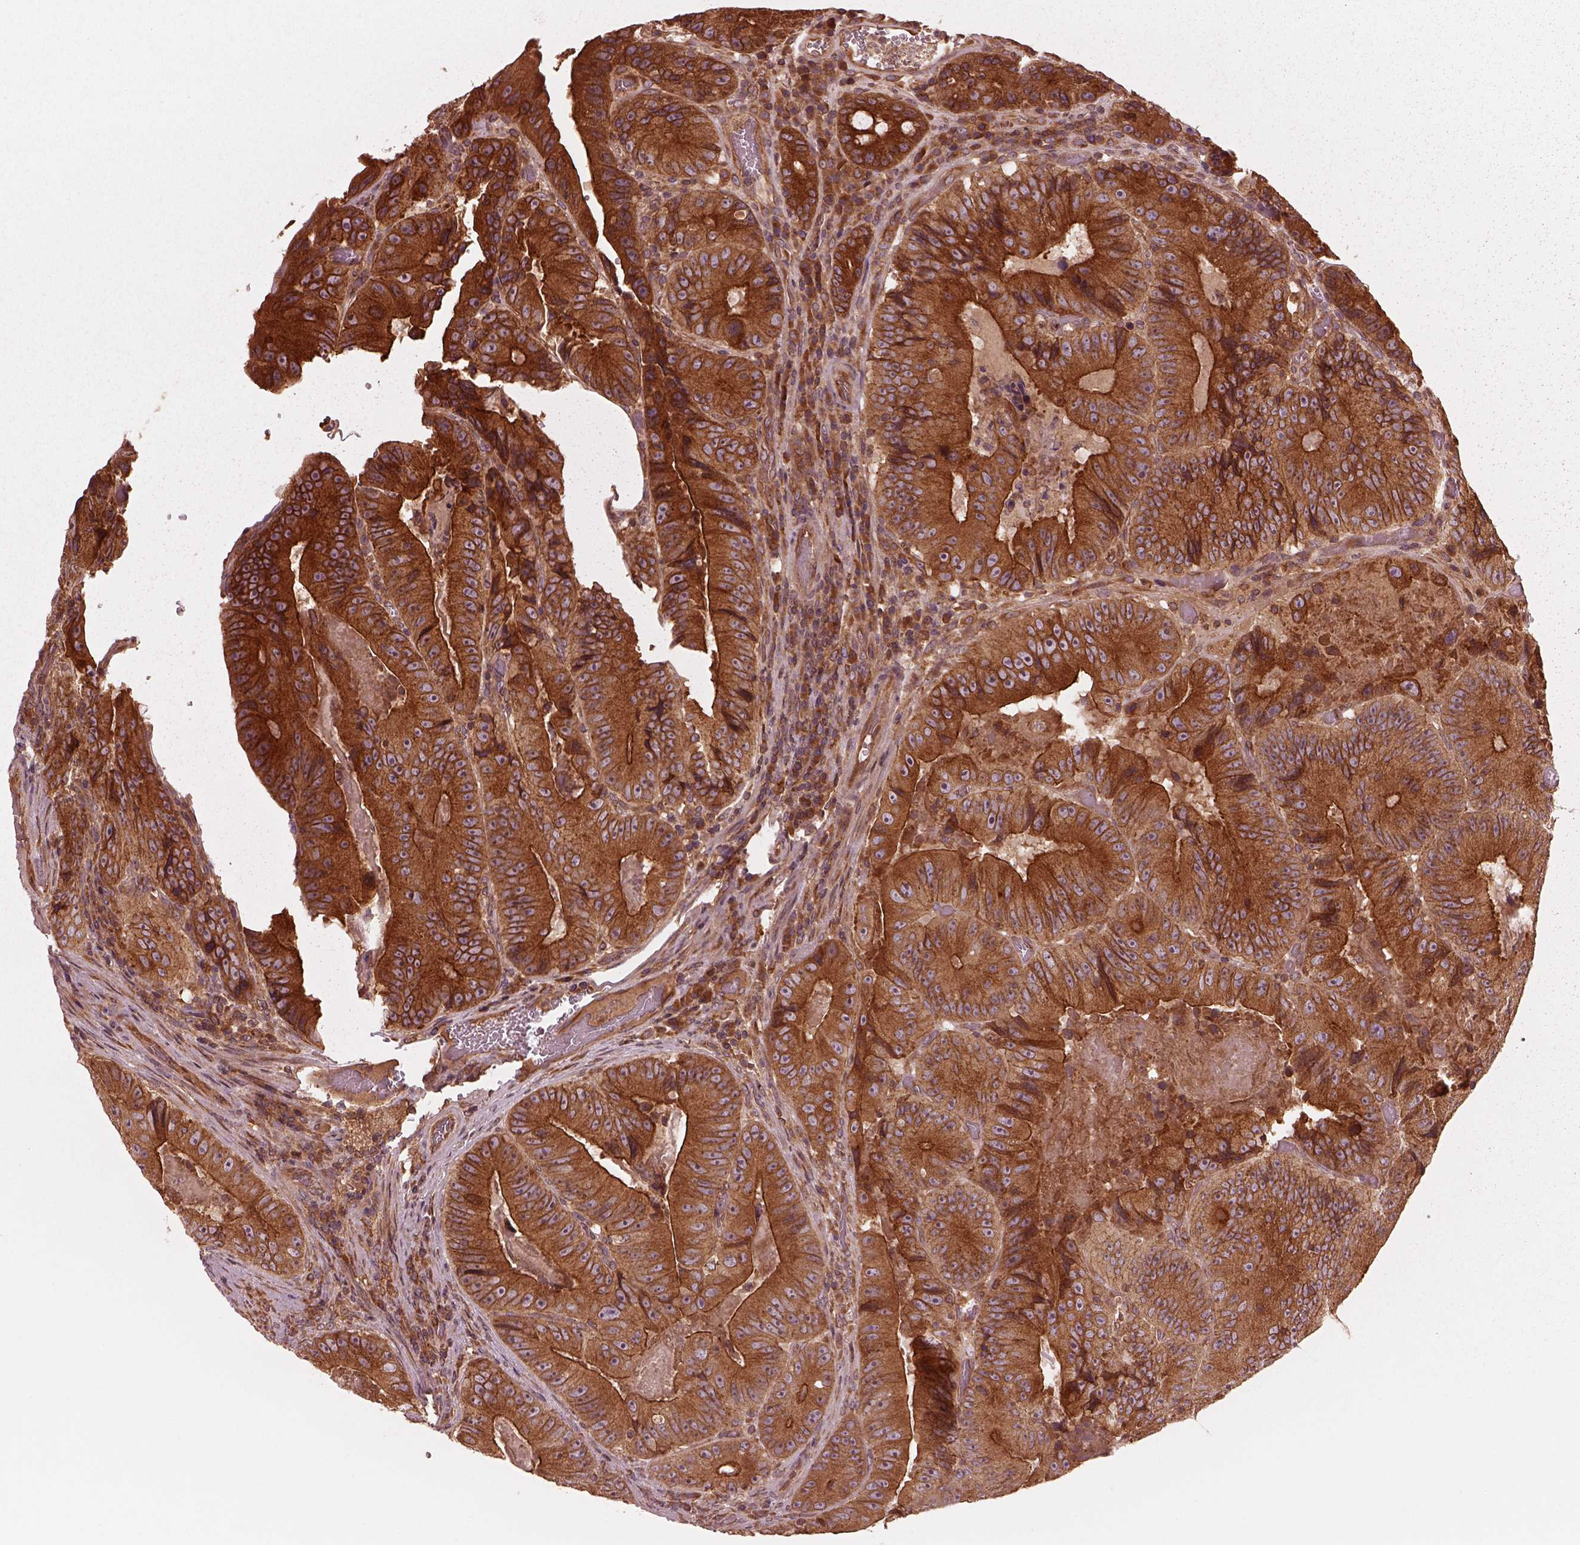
{"staining": {"intensity": "strong", "quantity": ">75%", "location": "cytoplasmic/membranous"}, "tissue": "colorectal cancer", "cell_type": "Tumor cells", "image_type": "cancer", "snomed": [{"axis": "morphology", "description": "Adenocarcinoma, NOS"}, {"axis": "topography", "description": "Colon"}], "caption": "Tumor cells display high levels of strong cytoplasmic/membranous expression in approximately >75% of cells in human adenocarcinoma (colorectal).", "gene": "PIK3R2", "patient": {"sex": "female", "age": 86}}